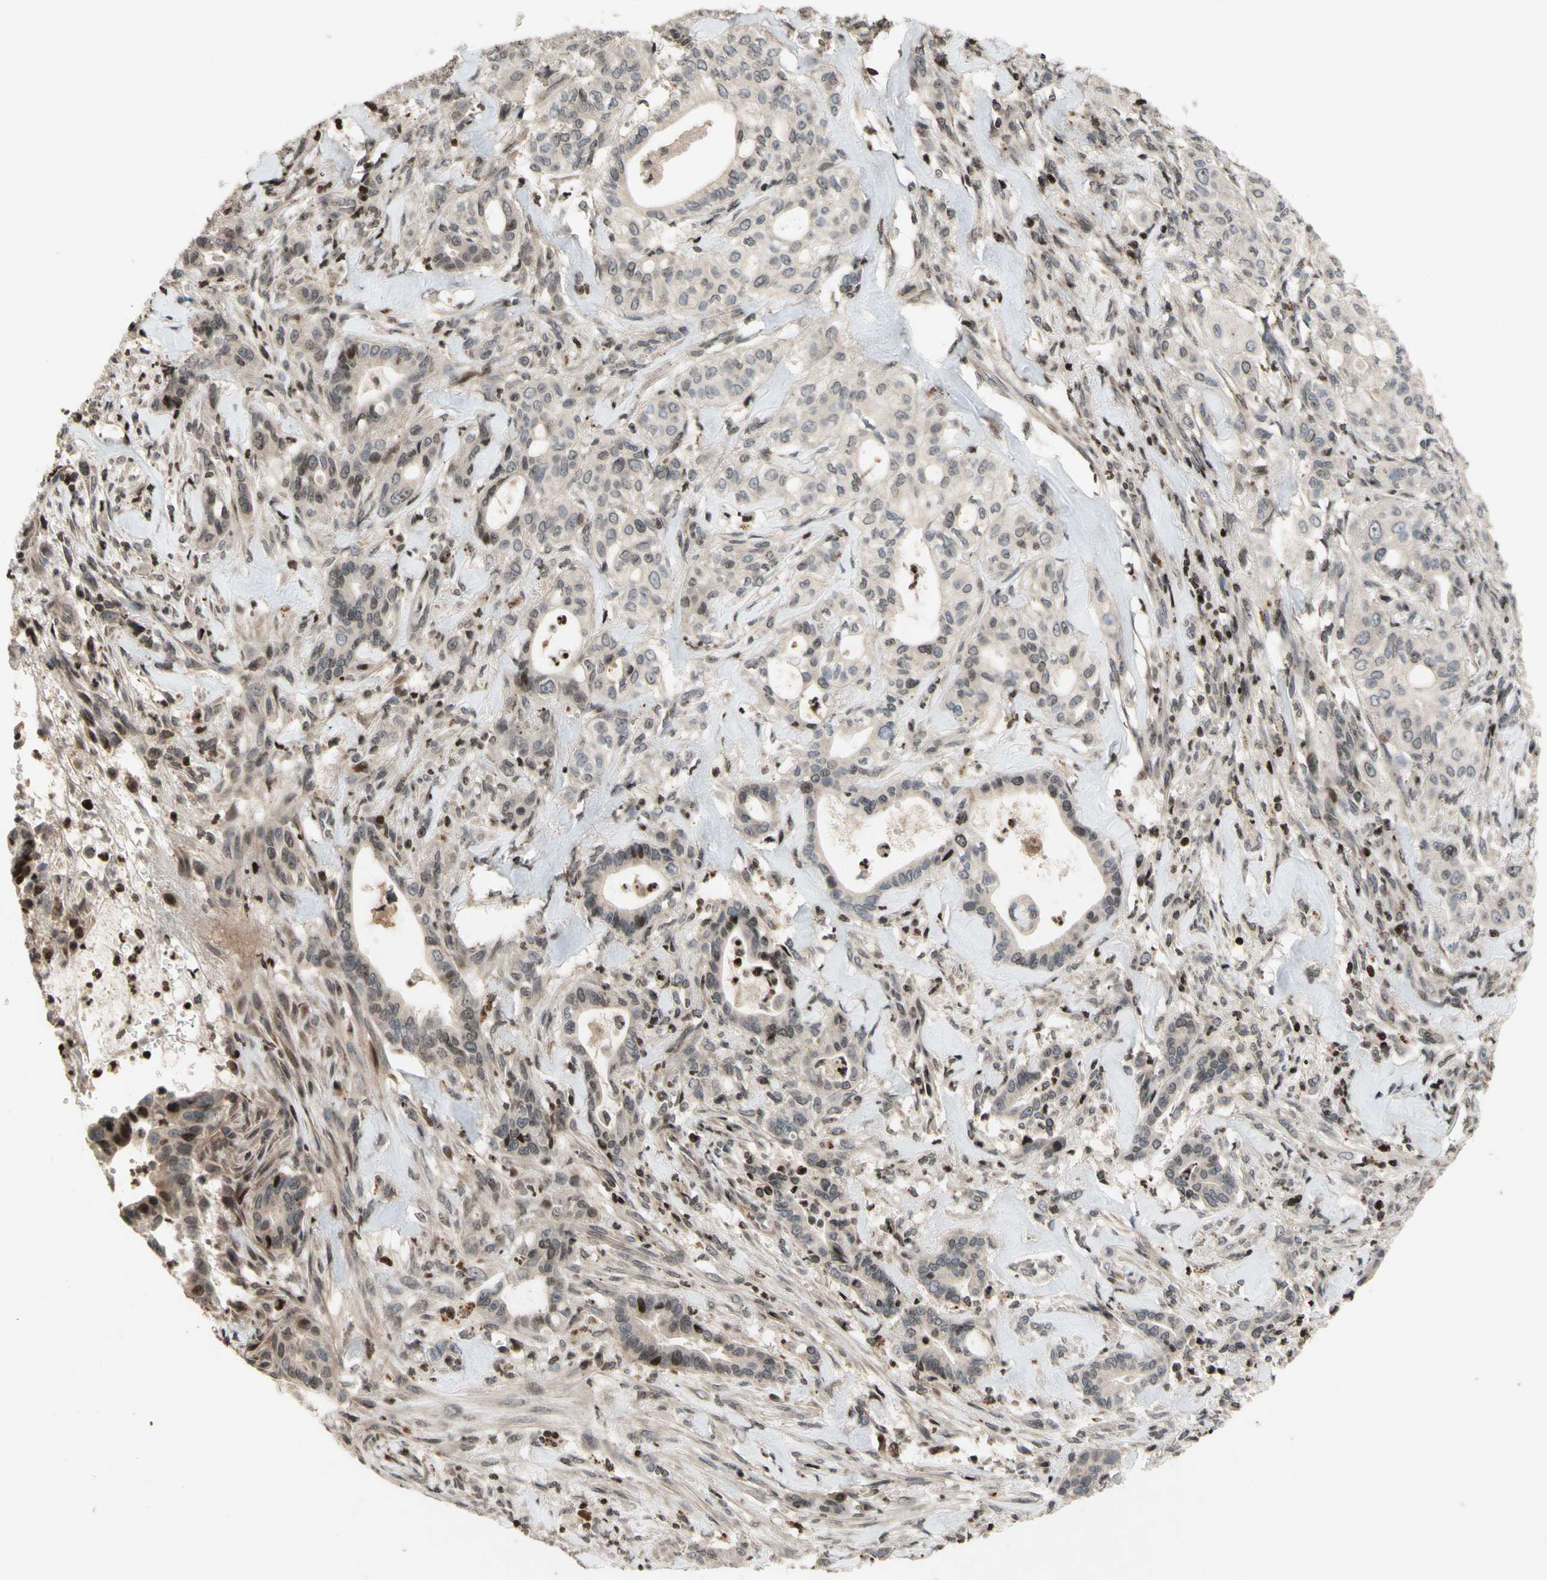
{"staining": {"intensity": "weak", "quantity": "25%-75%", "location": "cytoplasmic/membranous"}, "tissue": "liver cancer", "cell_type": "Tumor cells", "image_type": "cancer", "snomed": [{"axis": "morphology", "description": "Cholangiocarcinoma"}, {"axis": "topography", "description": "Liver"}], "caption": "Human liver cancer (cholangiocarcinoma) stained with a brown dye reveals weak cytoplasmic/membranous positive expression in approximately 25%-75% of tumor cells.", "gene": "POLA1", "patient": {"sex": "female", "age": 67}}